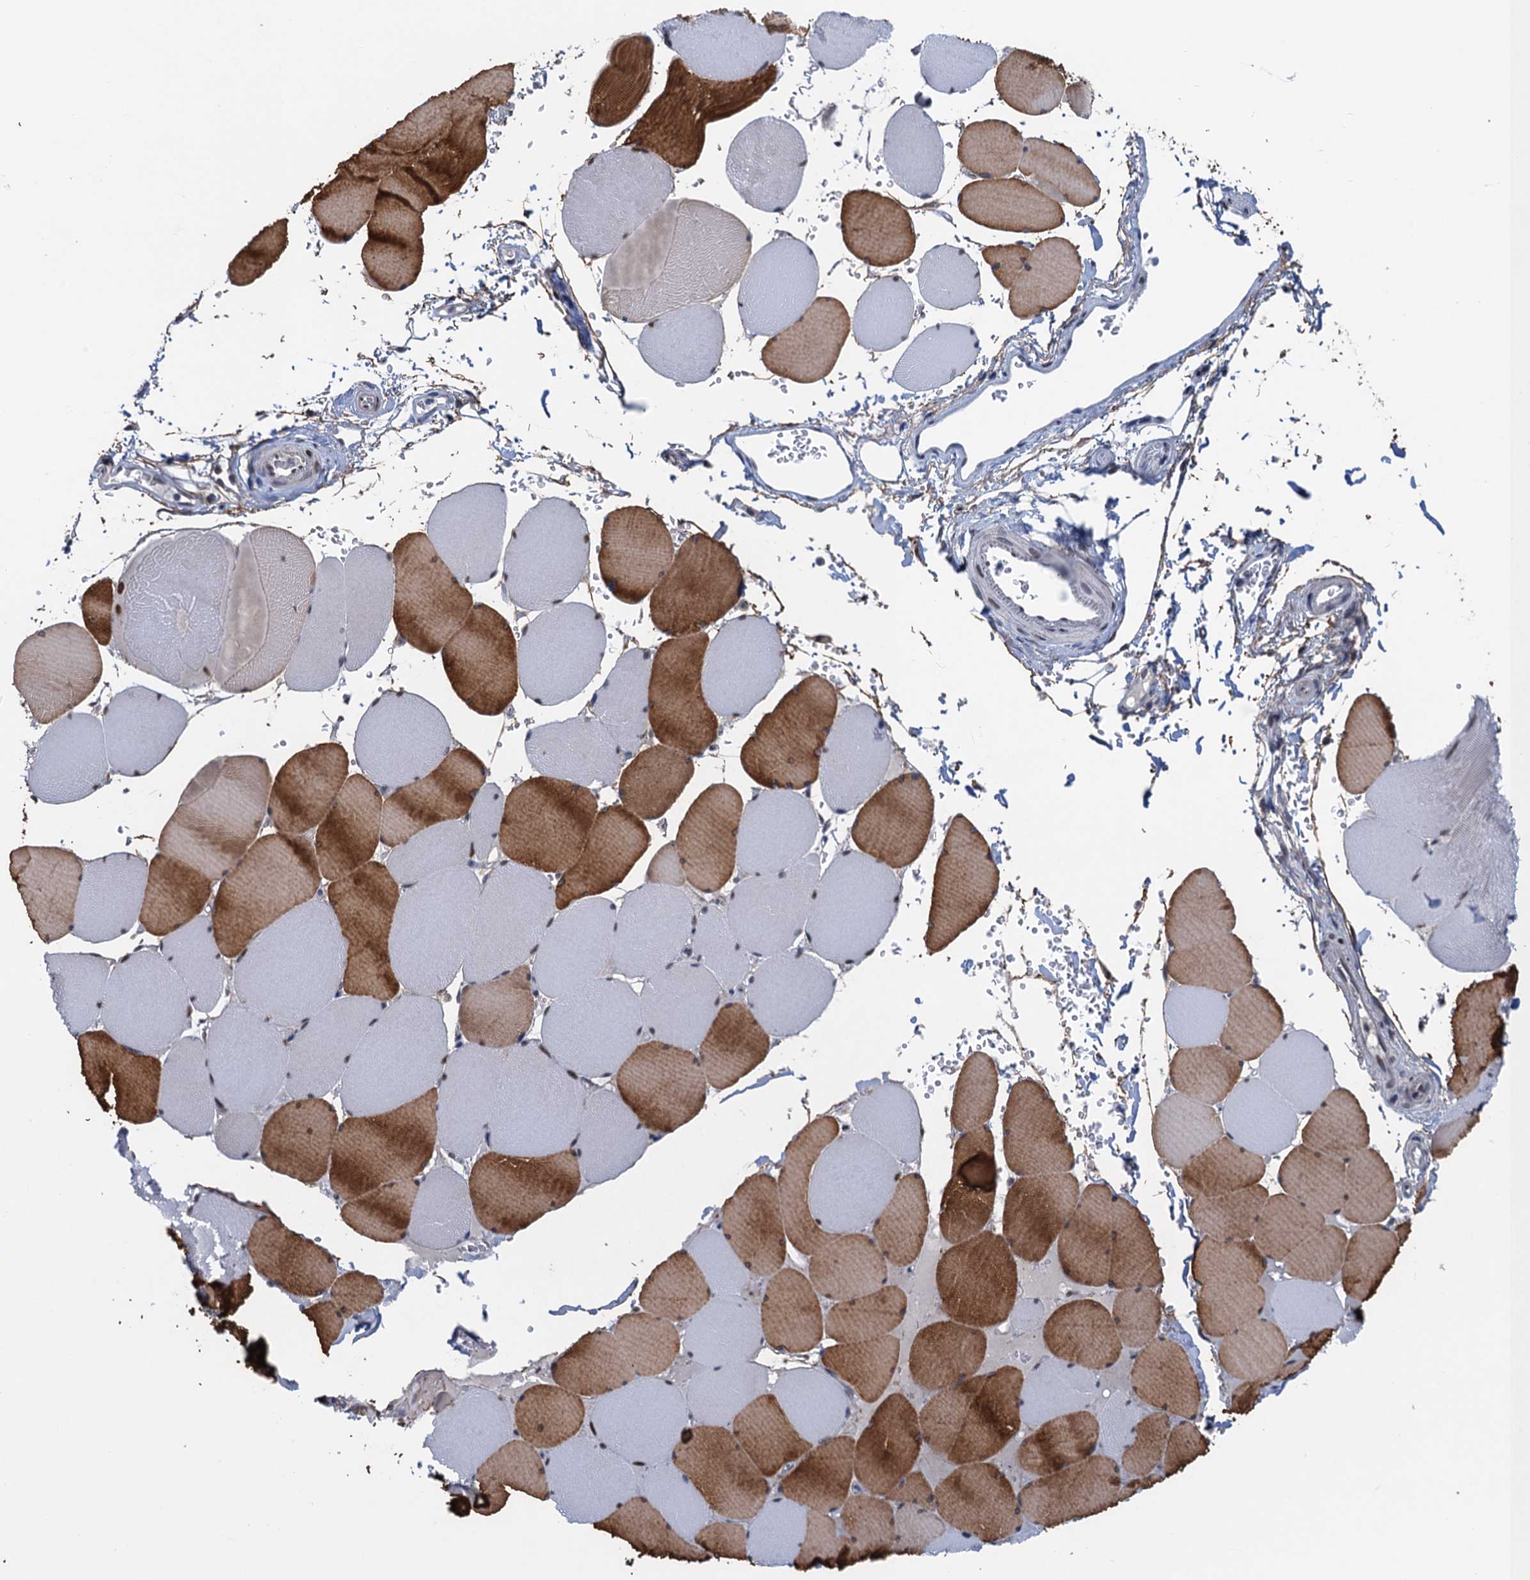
{"staining": {"intensity": "strong", "quantity": "25%-75%", "location": "cytoplasmic/membranous"}, "tissue": "skeletal muscle", "cell_type": "Myocytes", "image_type": "normal", "snomed": [{"axis": "morphology", "description": "Normal tissue, NOS"}, {"axis": "topography", "description": "Skeletal muscle"}, {"axis": "topography", "description": "Head-Neck"}], "caption": "Immunohistochemical staining of unremarkable human skeletal muscle demonstrates strong cytoplasmic/membranous protein positivity in about 25%-75% of myocytes. Nuclei are stained in blue.", "gene": "SAE1", "patient": {"sex": "male", "age": 66}}